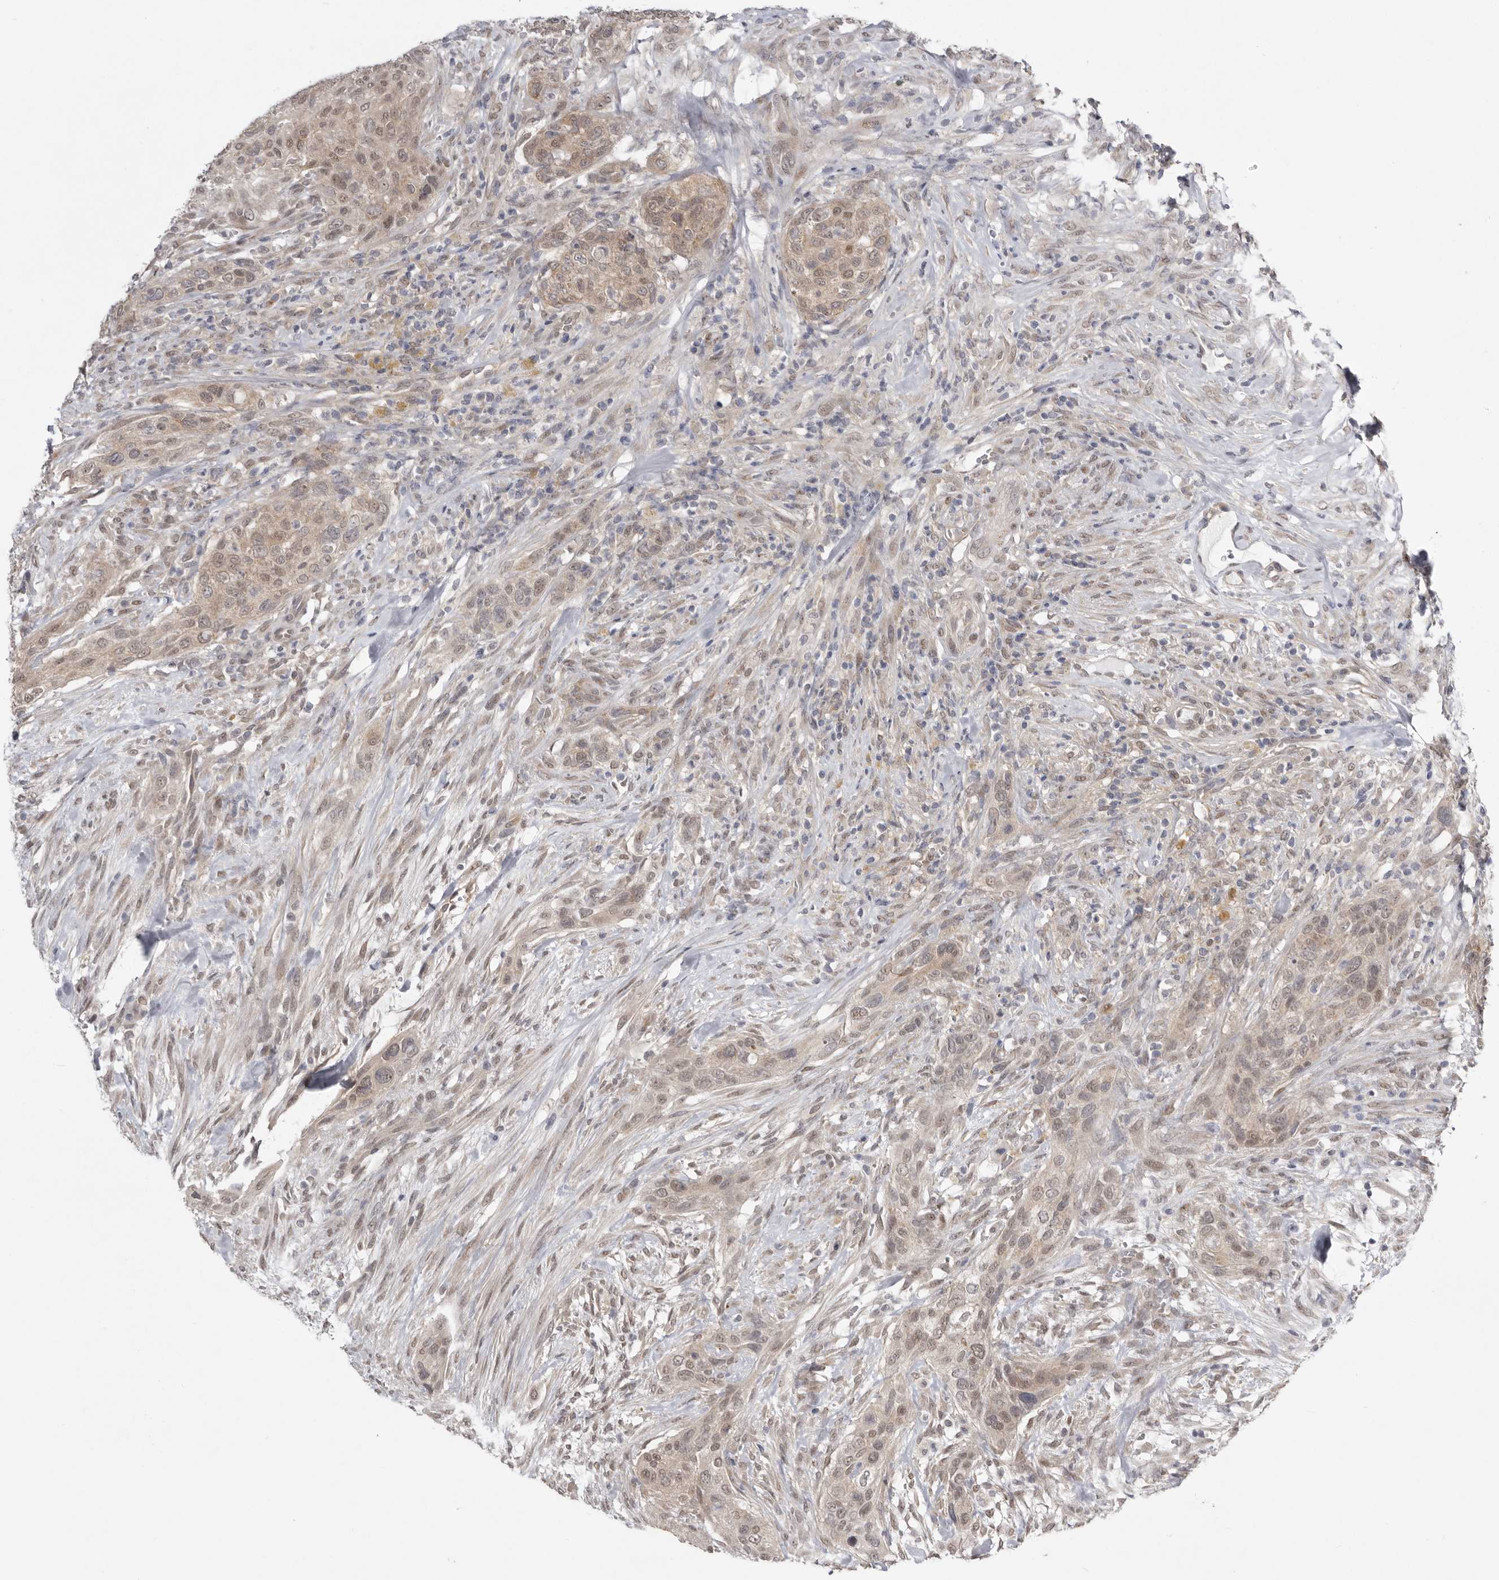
{"staining": {"intensity": "weak", "quantity": ">75%", "location": "cytoplasmic/membranous,nuclear"}, "tissue": "urothelial cancer", "cell_type": "Tumor cells", "image_type": "cancer", "snomed": [{"axis": "morphology", "description": "Urothelial carcinoma, High grade"}, {"axis": "topography", "description": "Urinary bladder"}], "caption": "A photomicrograph showing weak cytoplasmic/membranous and nuclear positivity in about >75% of tumor cells in urothelial carcinoma (high-grade), as visualized by brown immunohistochemical staining.", "gene": "NSUN4", "patient": {"sex": "male", "age": 35}}